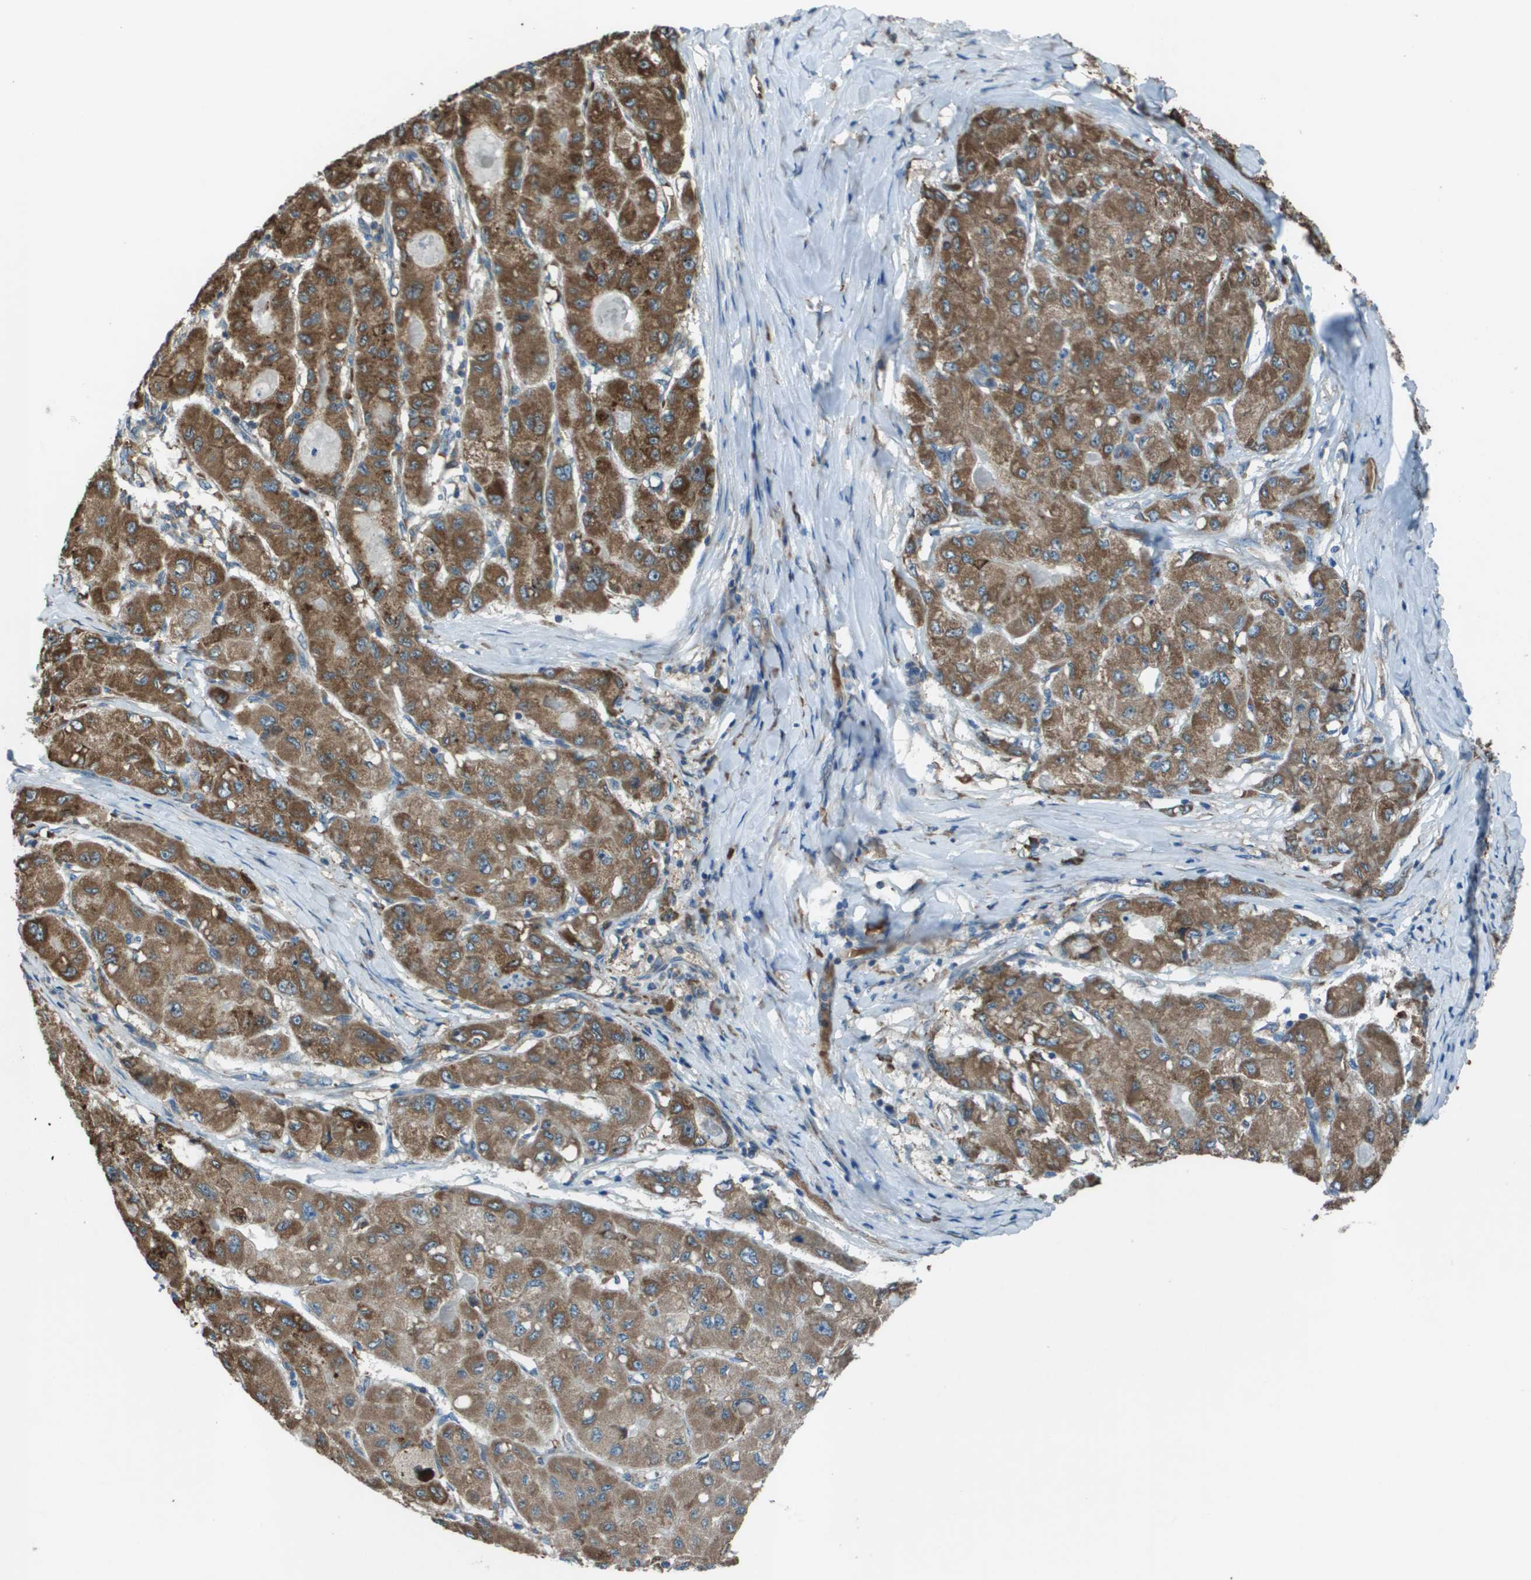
{"staining": {"intensity": "moderate", "quantity": ">75%", "location": "cytoplasmic/membranous"}, "tissue": "liver cancer", "cell_type": "Tumor cells", "image_type": "cancer", "snomed": [{"axis": "morphology", "description": "Carcinoma, Hepatocellular, NOS"}, {"axis": "topography", "description": "Liver"}], "caption": "Brown immunohistochemical staining in liver hepatocellular carcinoma reveals moderate cytoplasmic/membranous positivity in approximately >75% of tumor cells.", "gene": "UTS2", "patient": {"sex": "male", "age": 80}}